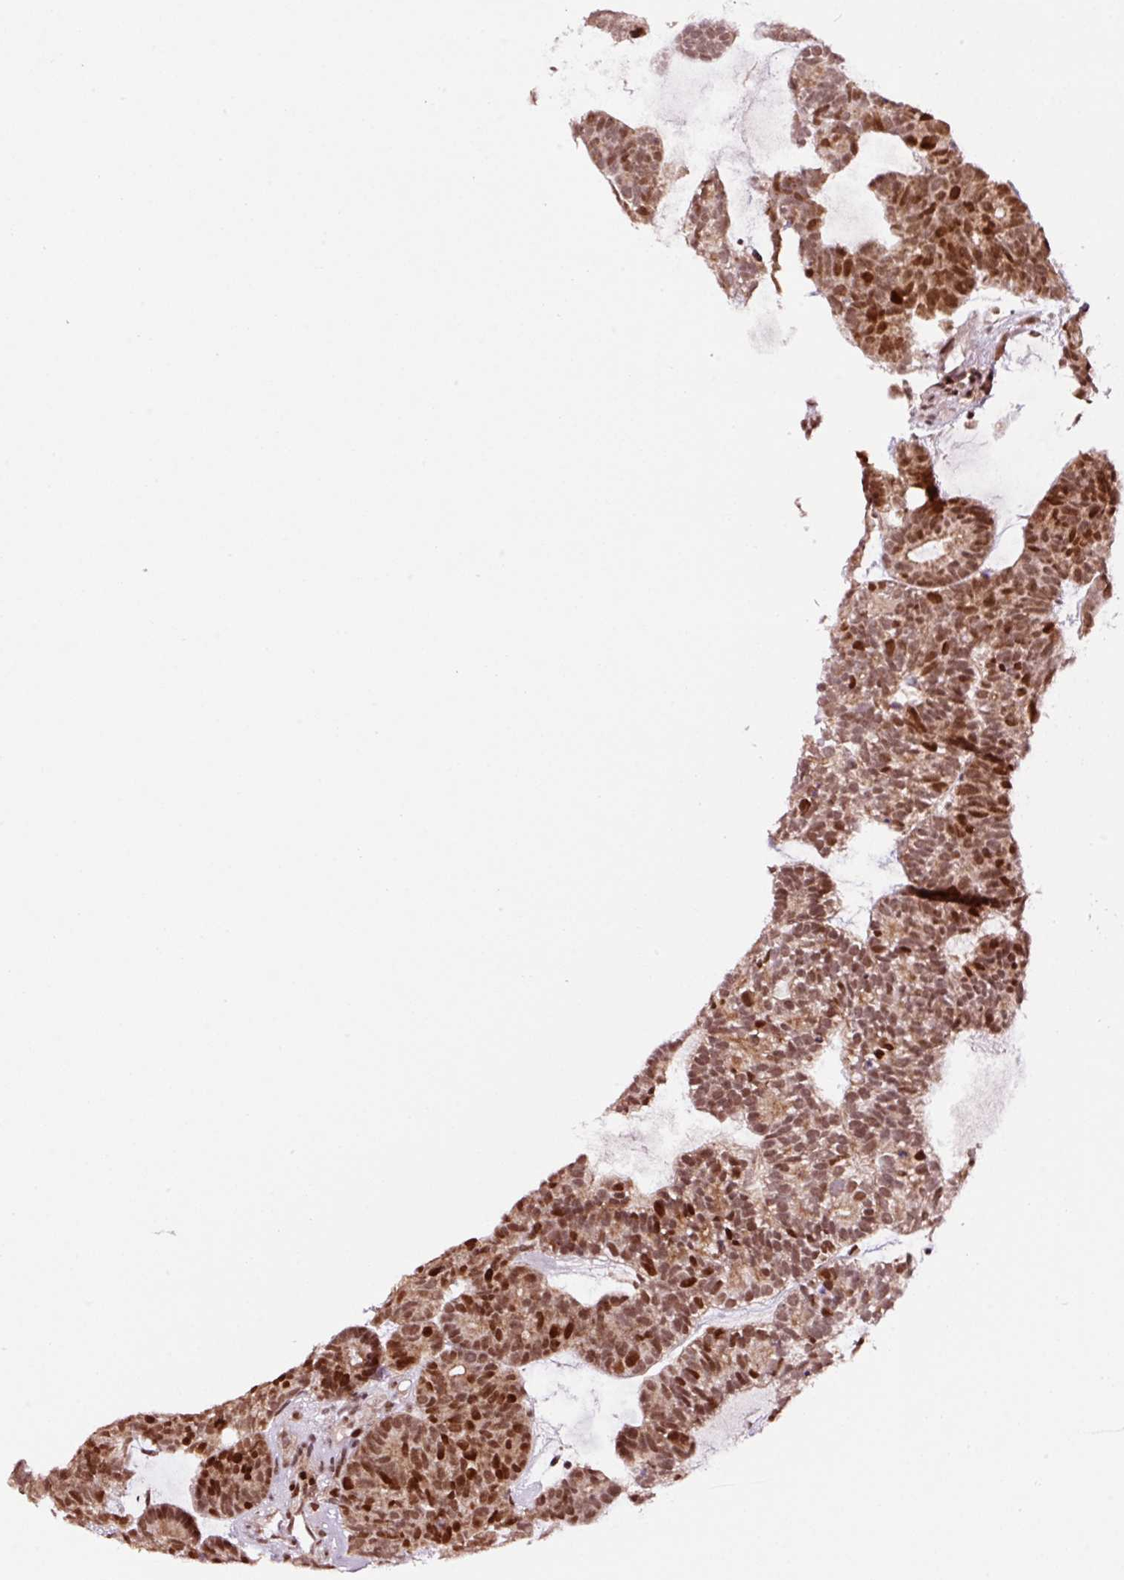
{"staining": {"intensity": "moderate", "quantity": ">75%", "location": "nuclear"}, "tissue": "head and neck cancer", "cell_type": "Tumor cells", "image_type": "cancer", "snomed": [{"axis": "morphology", "description": "Adenocarcinoma, NOS"}, {"axis": "topography", "description": "Head-Neck"}], "caption": "Protein expression analysis of human head and neck cancer (adenocarcinoma) reveals moderate nuclear positivity in about >75% of tumor cells. (DAB = brown stain, brightfield microscopy at high magnification).", "gene": "RFC4", "patient": {"sex": "female", "age": 81}}